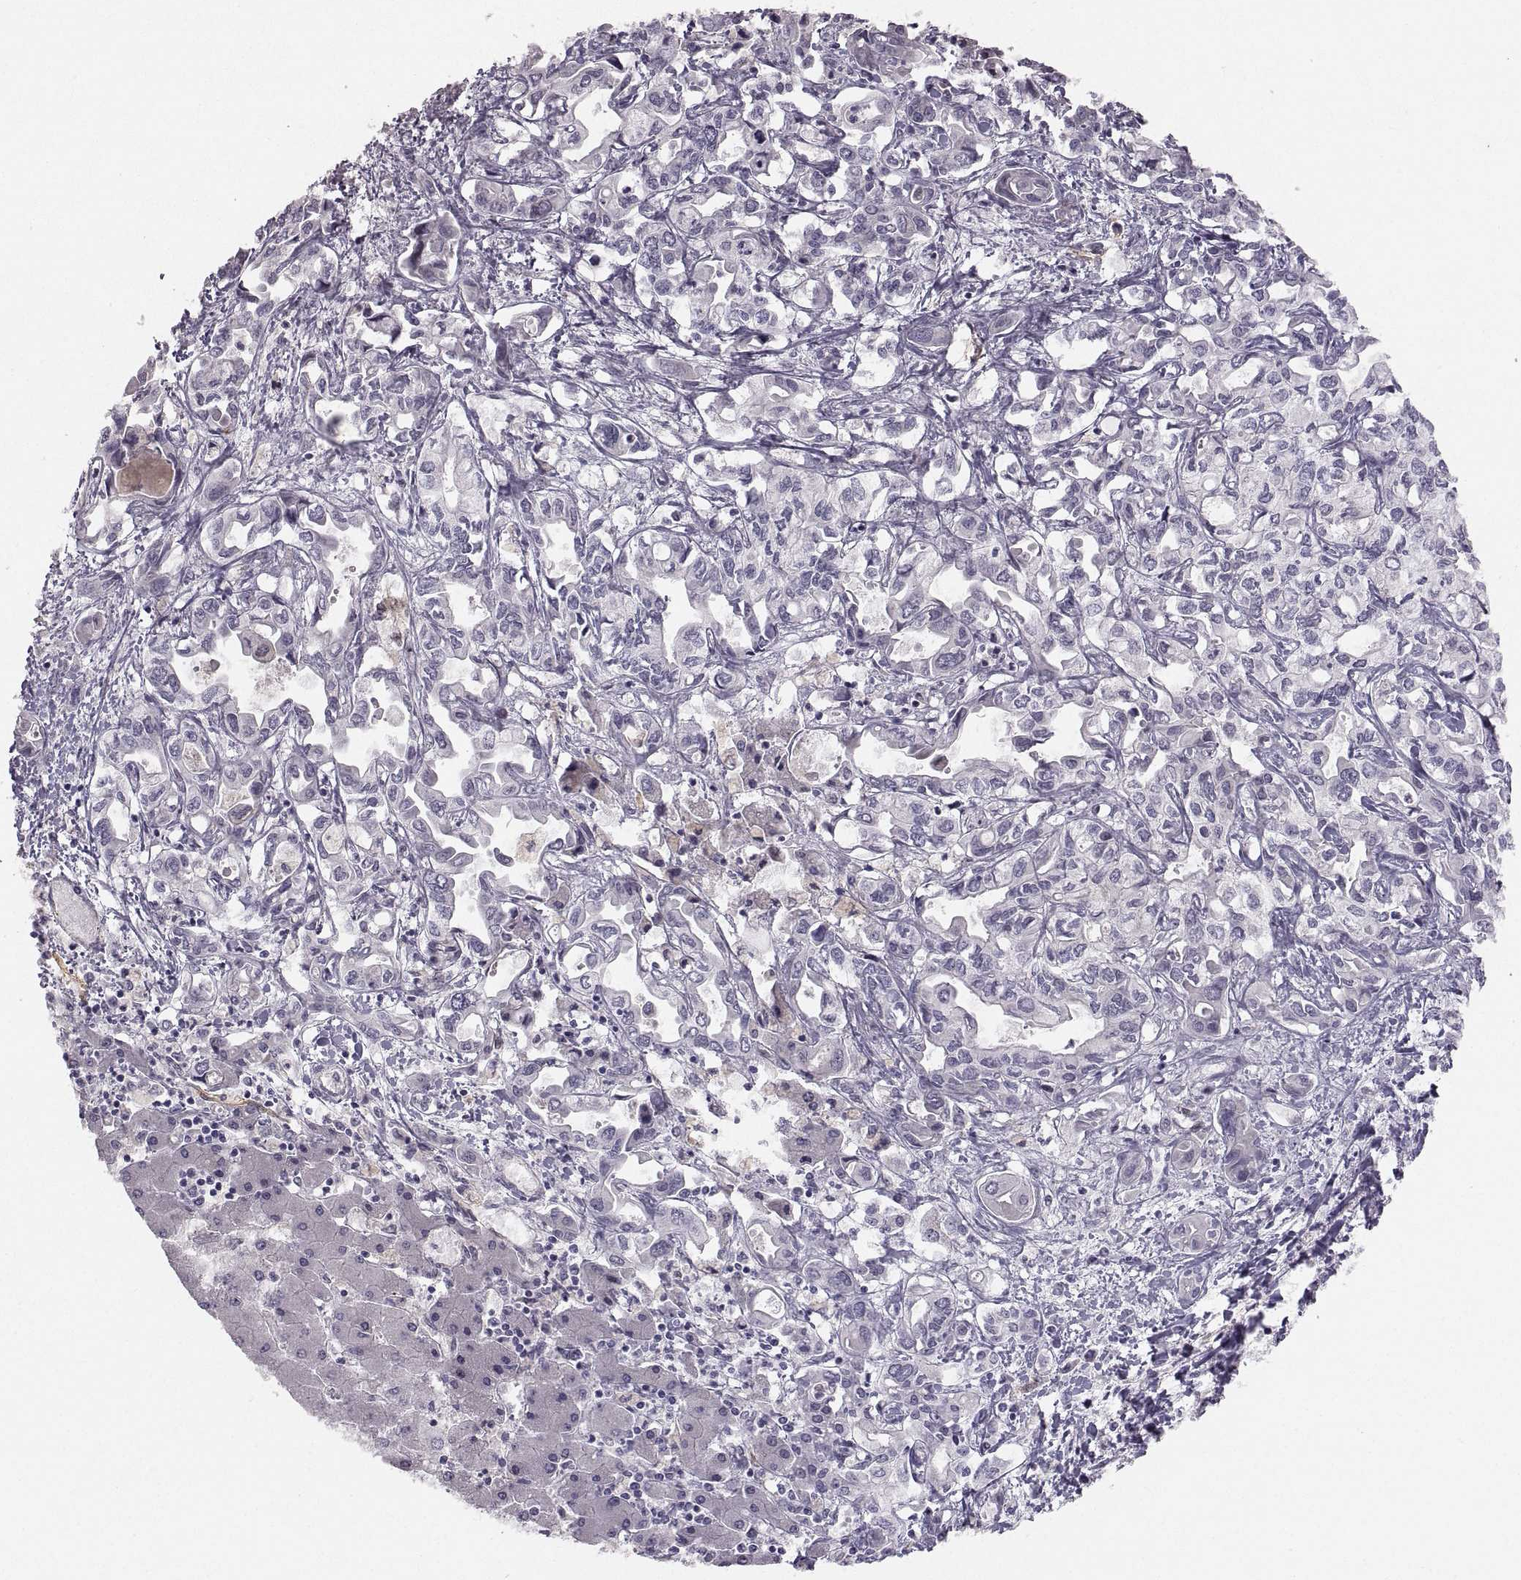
{"staining": {"intensity": "negative", "quantity": "none", "location": "none"}, "tissue": "liver cancer", "cell_type": "Tumor cells", "image_type": "cancer", "snomed": [{"axis": "morphology", "description": "Cholangiocarcinoma"}, {"axis": "topography", "description": "Liver"}], "caption": "Tumor cells are negative for brown protein staining in liver cancer. (DAB immunohistochemistry (IHC), high magnification).", "gene": "PGM5", "patient": {"sex": "female", "age": 64}}